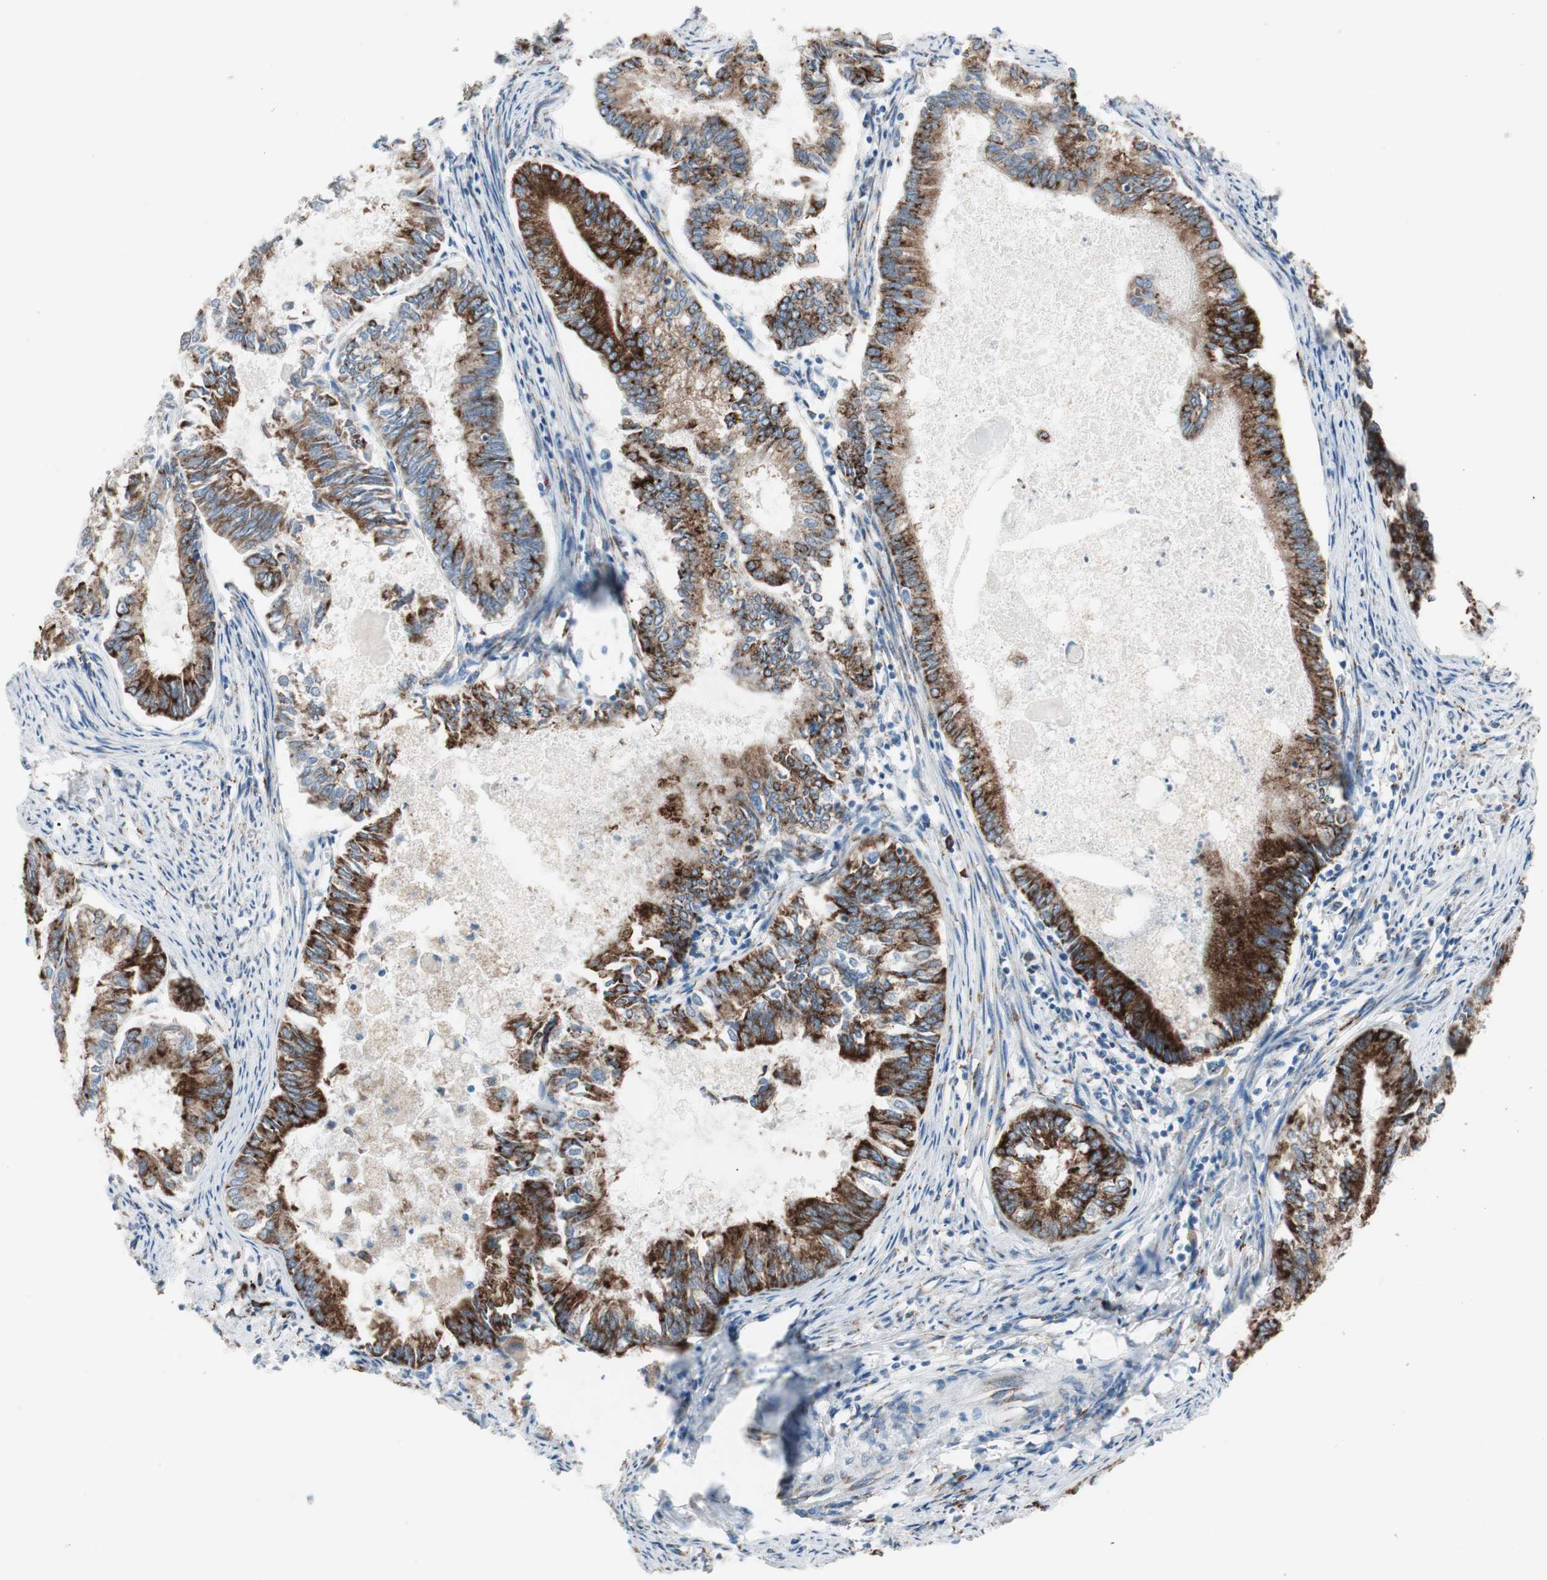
{"staining": {"intensity": "strong", "quantity": ">75%", "location": "cytoplasmic/membranous"}, "tissue": "endometrial cancer", "cell_type": "Tumor cells", "image_type": "cancer", "snomed": [{"axis": "morphology", "description": "Adenocarcinoma, NOS"}, {"axis": "topography", "description": "Endometrium"}], "caption": "The image exhibits staining of endometrial adenocarcinoma, revealing strong cytoplasmic/membranous protein positivity (brown color) within tumor cells.", "gene": "P4HTM", "patient": {"sex": "female", "age": 86}}